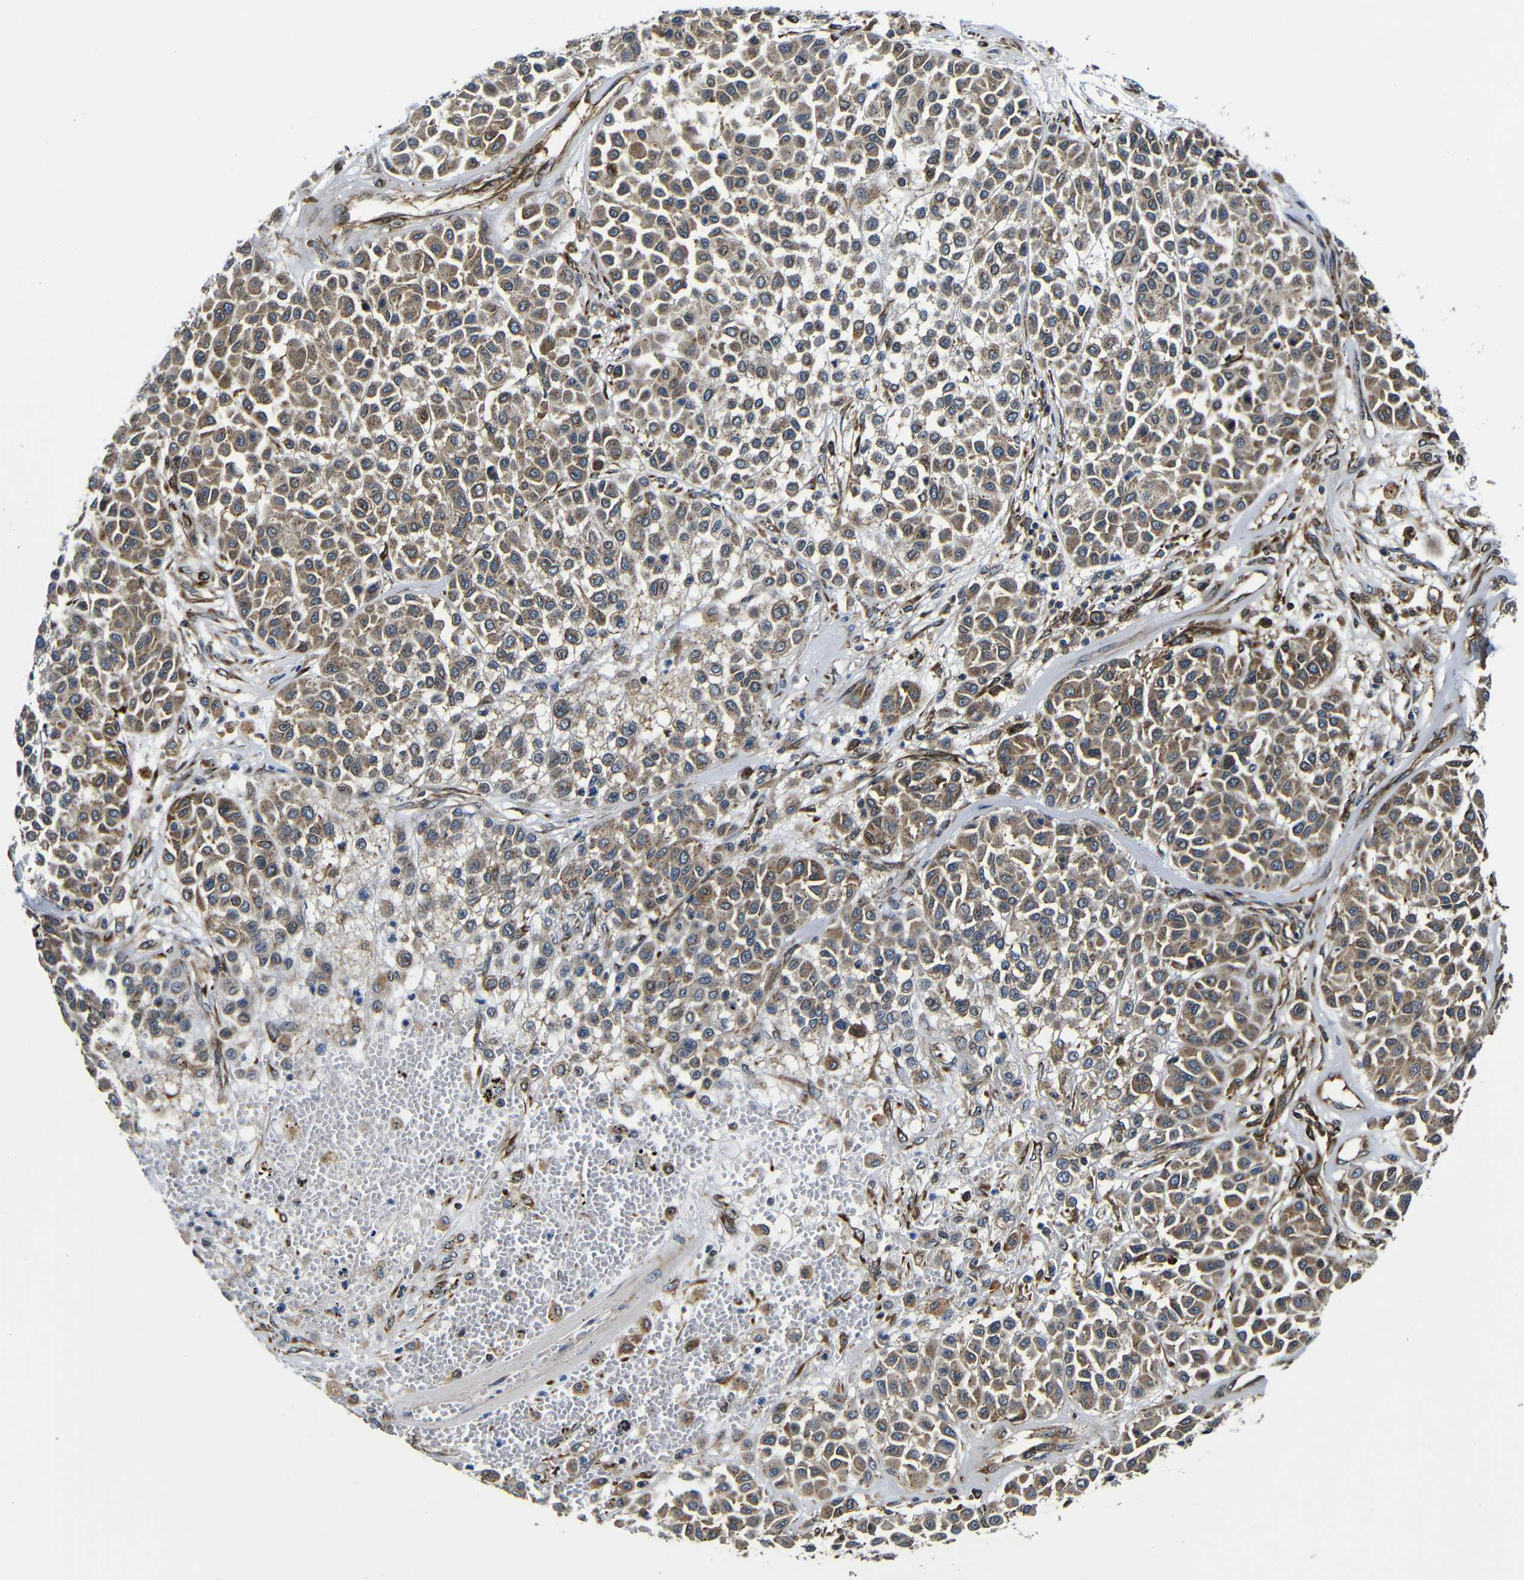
{"staining": {"intensity": "moderate", "quantity": ">75%", "location": "cytoplasmic/membranous"}, "tissue": "melanoma", "cell_type": "Tumor cells", "image_type": "cancer", "snomed": [{"axis": "morphology", "description": "Malignant melanoma, Metastatic site"}, {"axis": "topography", "description": "Soft tissue"}], "caption": "A medium amount of moderate cytoplasmic/membranous positivity is appreciated in about >75% of tumor cells in melanoma tissue.", "gene": "ABCE1", "patient": {"sex": "male", "age": 41}}